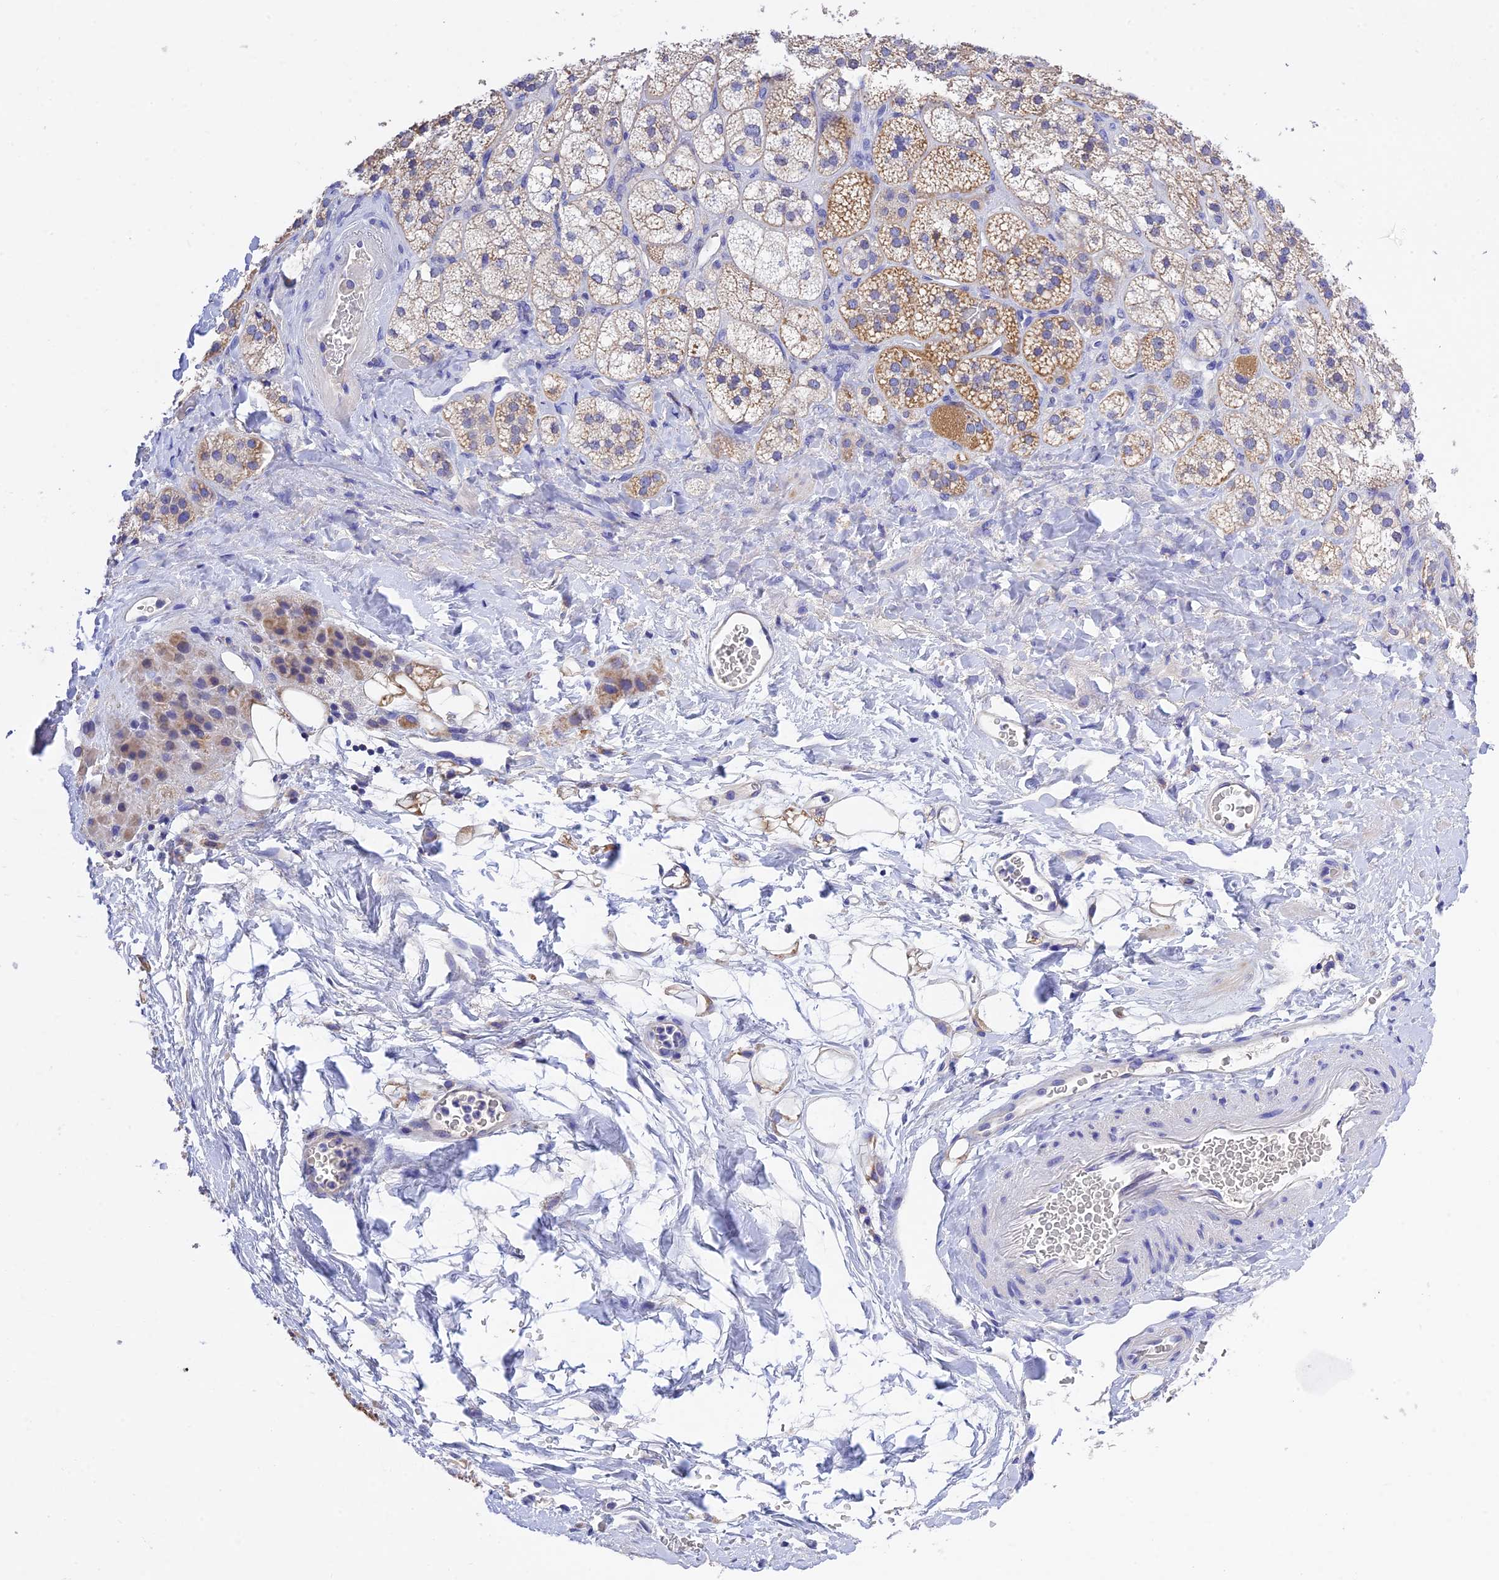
{"staining": {"intensity": "moderate", "quantity": "<25%", "location": "cytoplasmic/membranous"}, "tissue": "adrenal gland", "cell_type": "Glandular cells", "image_type": "normal", "snomed": [{"axis": "morphology", "description": "Normal tissue, NOS"}, {"axis": "topography", "description": "Adrenal gland"}], "caption": "An image showing moderate cytoplasmic/membranous positivity in about <25% of glandular cells in normal adrenal gland, as visualized by brown immunohistochemical staining.", "gene": "MS4A5", "patient": {"sex": "male", "age": 61}}